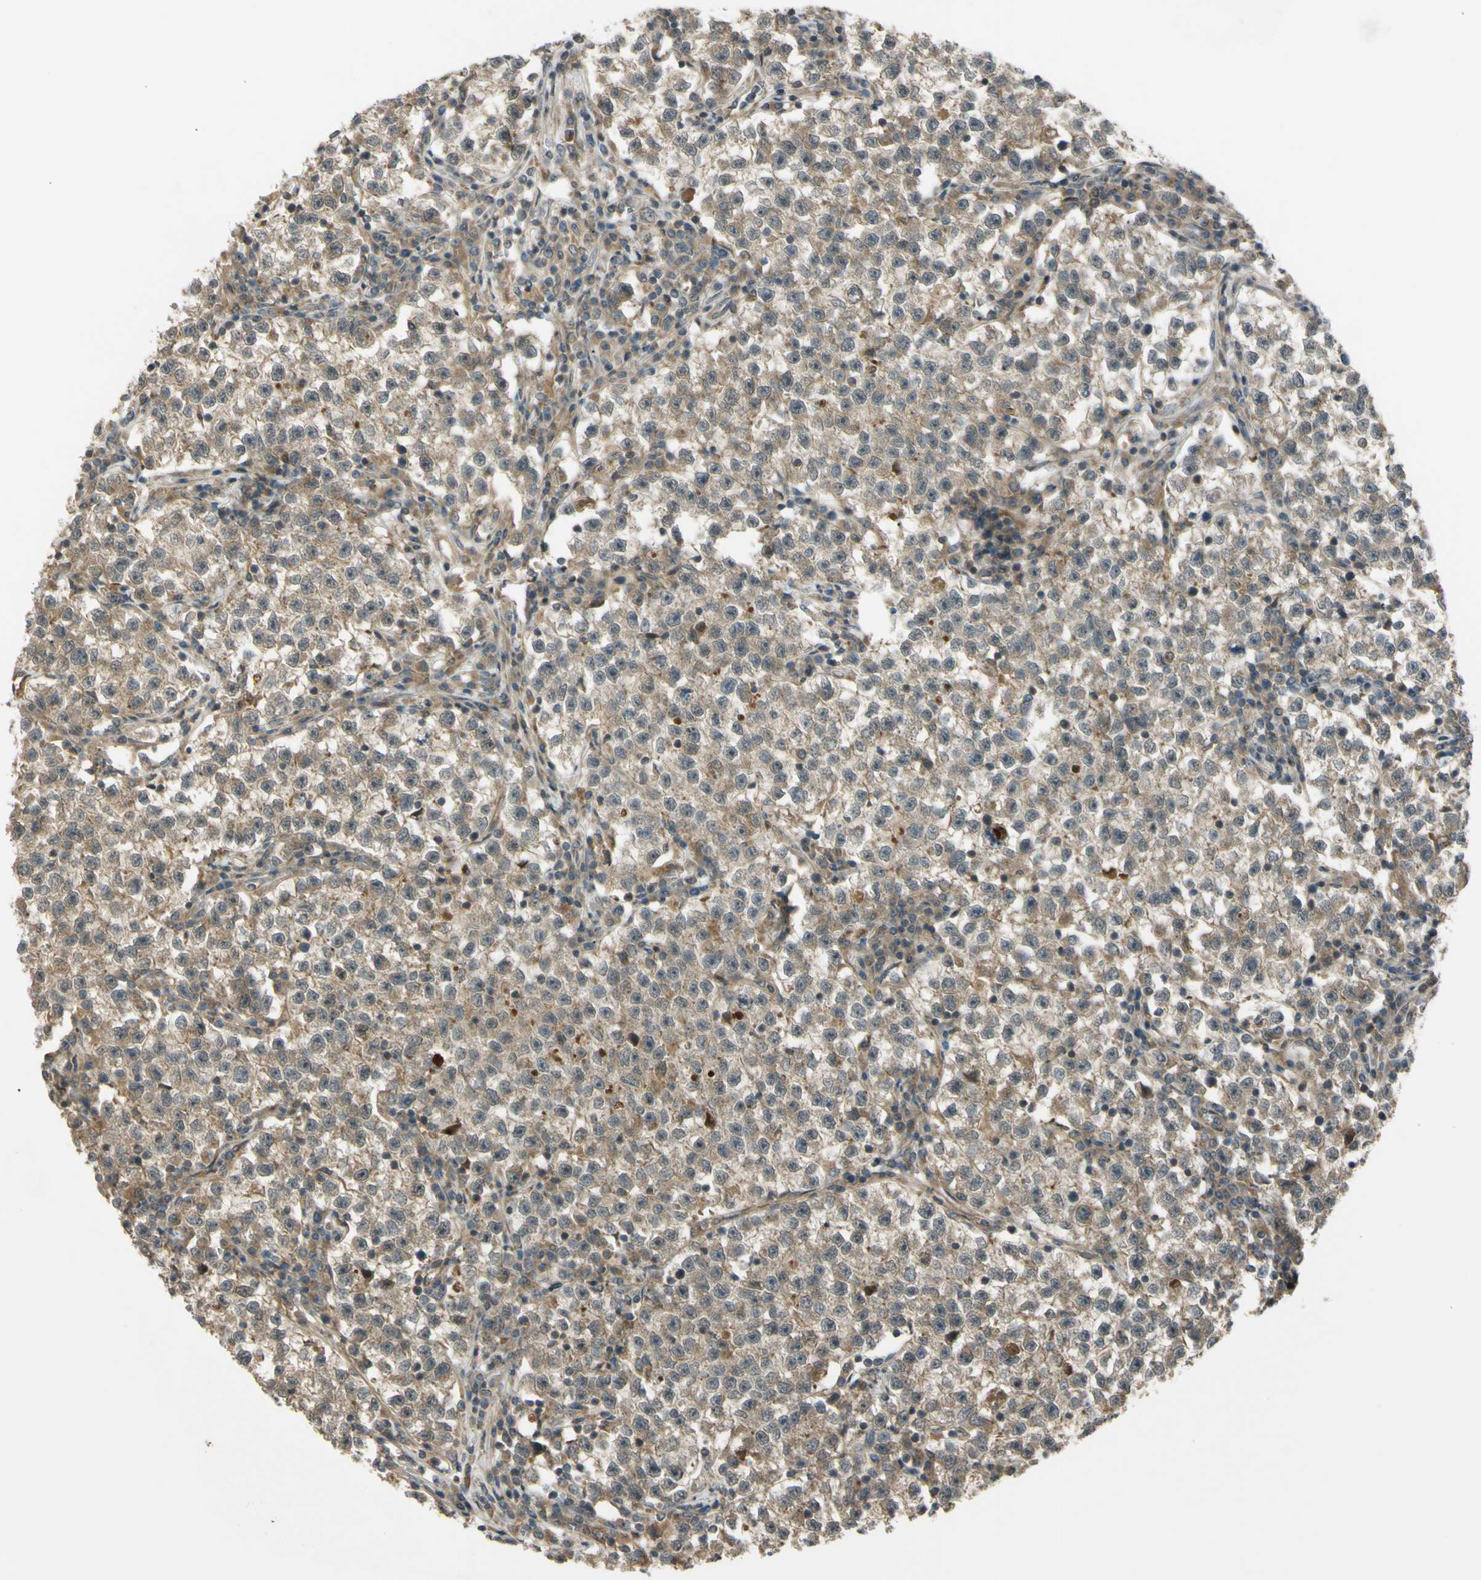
{"staining": {"intensity": "weak", "quantity": ">75%", "location": "cytoplasmic/membranous"}, "tissue": "testis cancer", "cell_type": "Tumor cells", "image_type": "cancer", "snomed": [{"axis": "morphology", "description": "Seminoma, NOS"}, {"axis": "topography", "description": "Testis"}], "caption": "Testis cancer (seminoma) tissue shows weak cytoplasmic/membranous staining in about >75% of tumor cells, visualized by immunohistochemistry. (DAB = brown stain, brightfield microscopy at high magnification).", "gene": "FLII", "patient": {"sex": "male", "age": 22}}